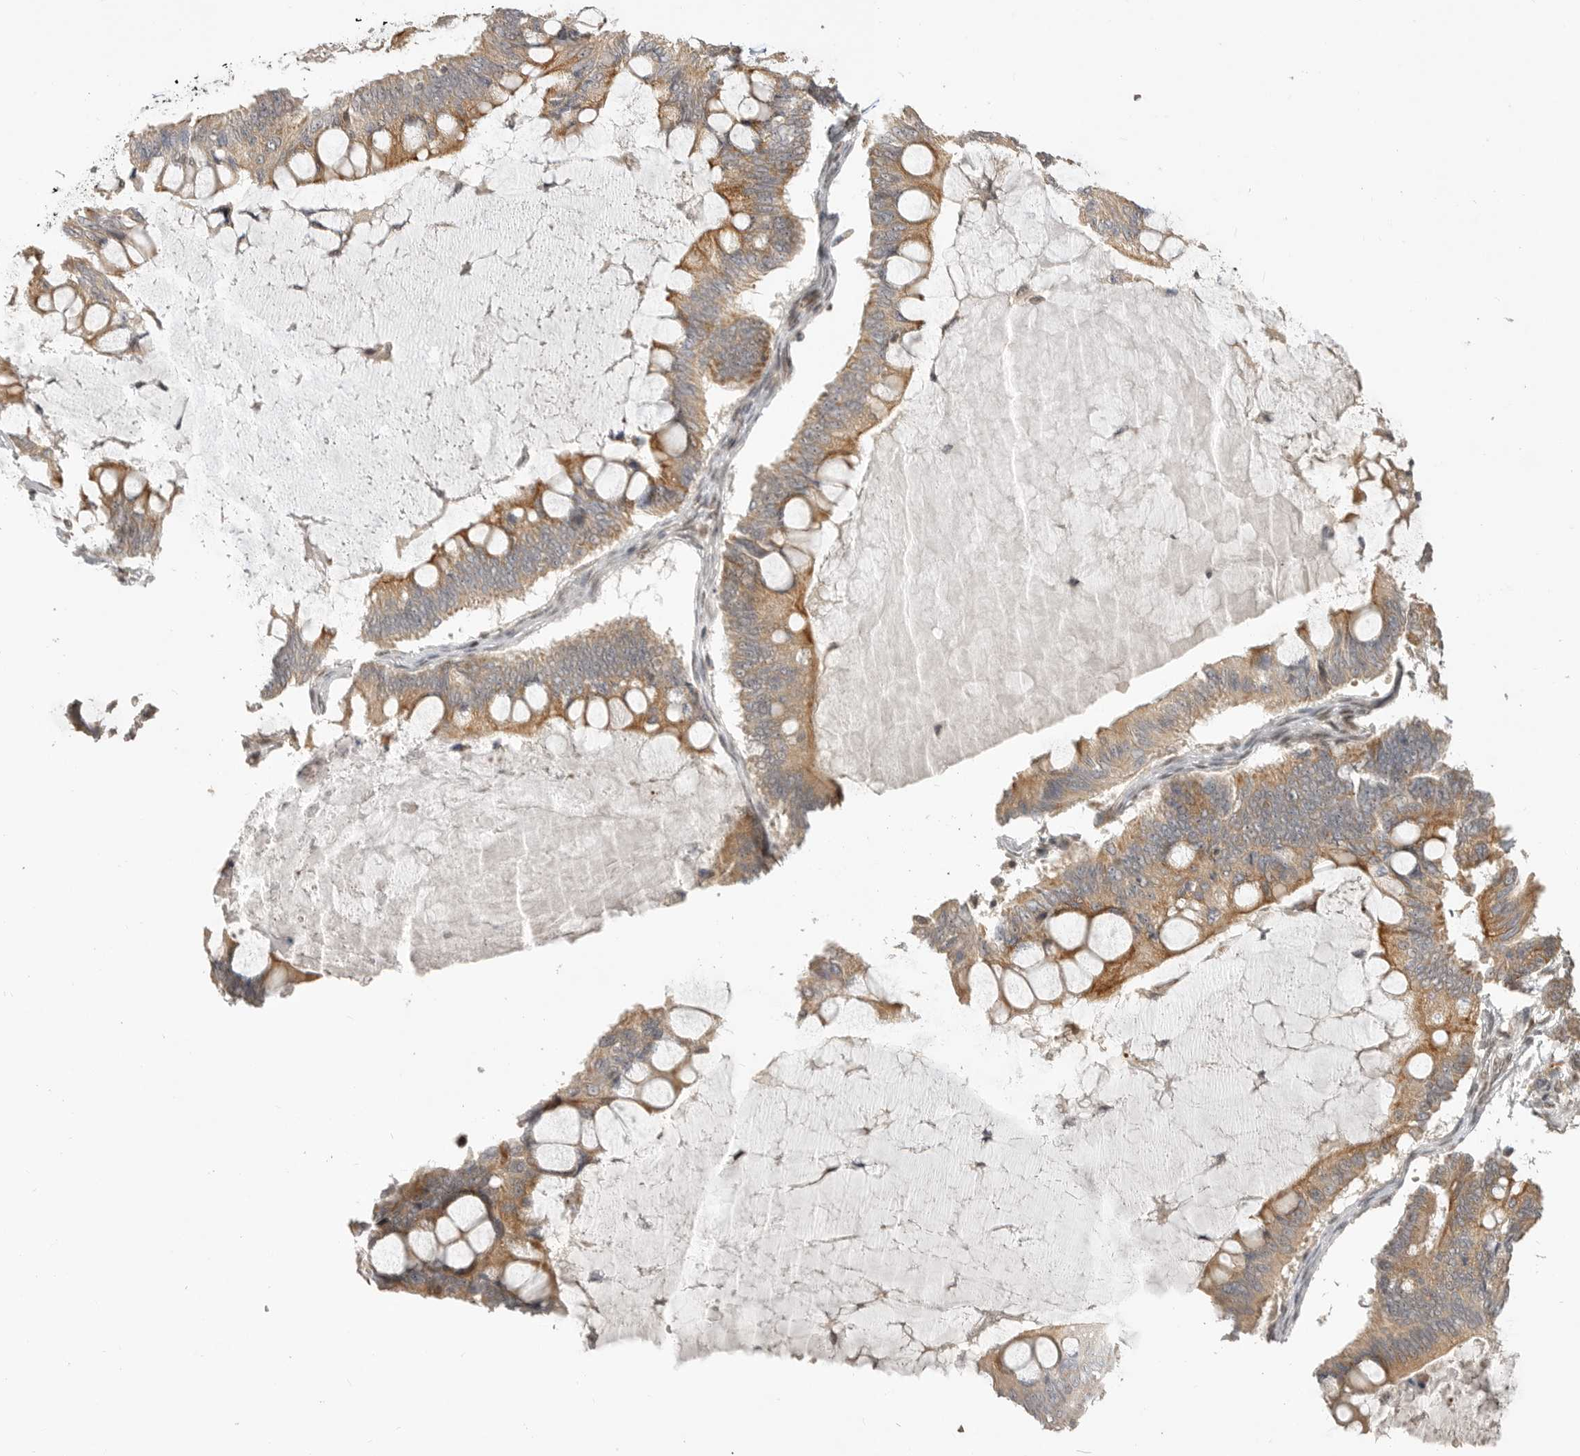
{"staining": {"intensity": "moderate", "quantity": ">75%", "location": "cytoplasmic/membranous"}, "tissue": "ovarian cancer", "cell_type": "Tumor cells", "image_type": "cancer", "snomed": [{"axis": "morphology", "description": "Cystadenocarcinoma, mucinous, NOS"}, {"axis": "topography", "description": "Ovary"}], "caption": "Moderate cytoplasmic/membranous expression for a protein is seen in about >75% of tumor cells of ovarian cancer (mucinous cystadenocarcinoma) using IHC.", "gene": "ALKAL1", "patient": {"sex": "female", "age": 61}}